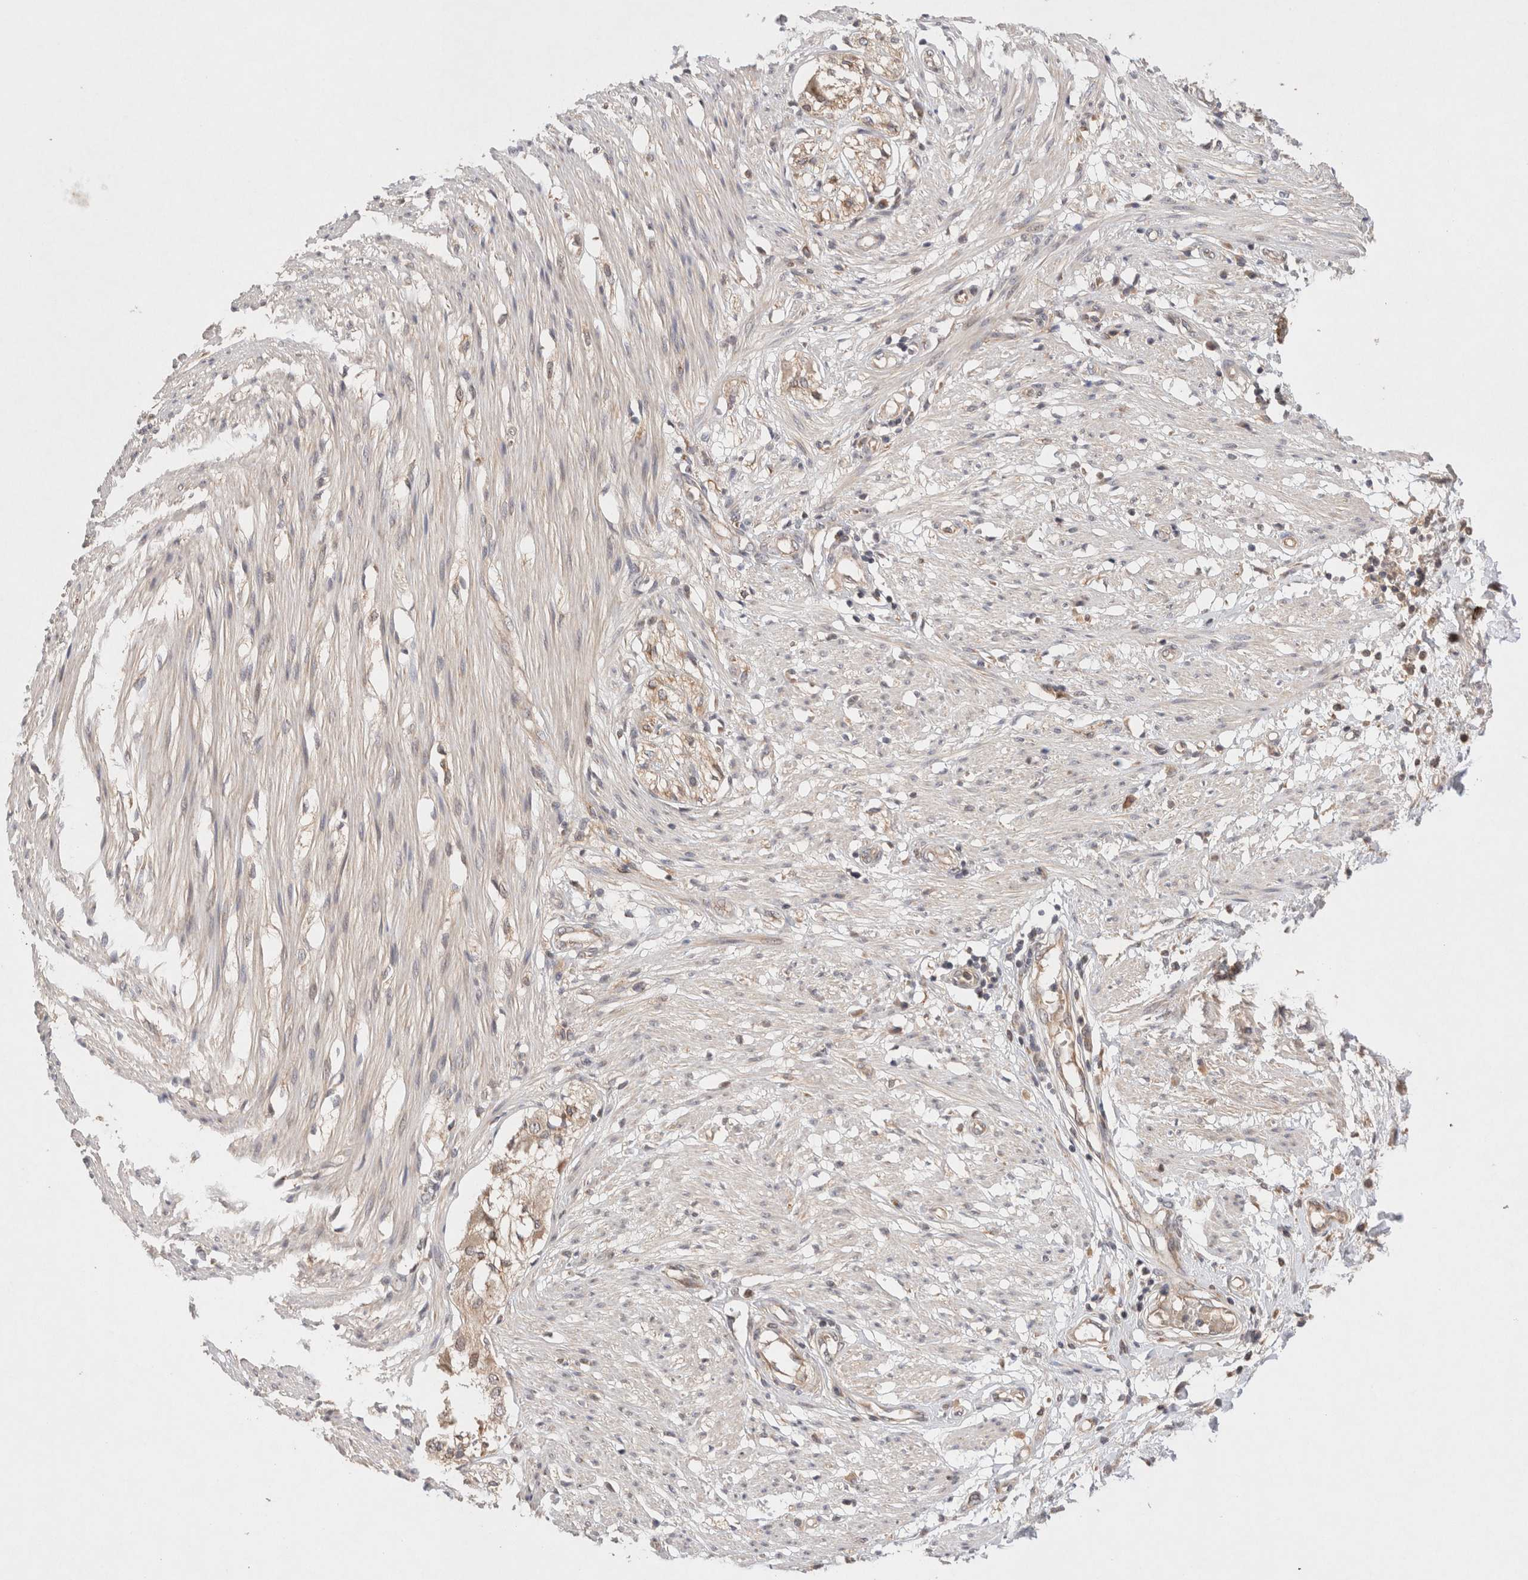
{"staining": {"intensity": "weak", "quantity": "25%-75%", "location": "cytoplasmic/membranous"}, "tissue": "smooth muscle", "cell_type": "Smooth muscle cells", "image_type": "normal", "snomed": [{"axis": "morphology", "description": "Normal tissue, NOS"}, {"axis": "morphology", "description": "Adenocarcinoma, NOS"}, {"axis": "topography", "description": "Smooth muscle"}, {"axis": "topography", "description": "Colon"}], "caption": "Immunohistochemistry (IHC) (DAB (3,3'-diaminobenzidine)) staining of normal smooth muscle demonstrates weak cytoplasmic/membranous protein expression in approximately 25%-75% of smooth muscle cells. (brown staining indicates protein expression, while blue staining denotes nuclei).", "gene": "KLHL20", "patient": {"sex": "male", "age": 14}}